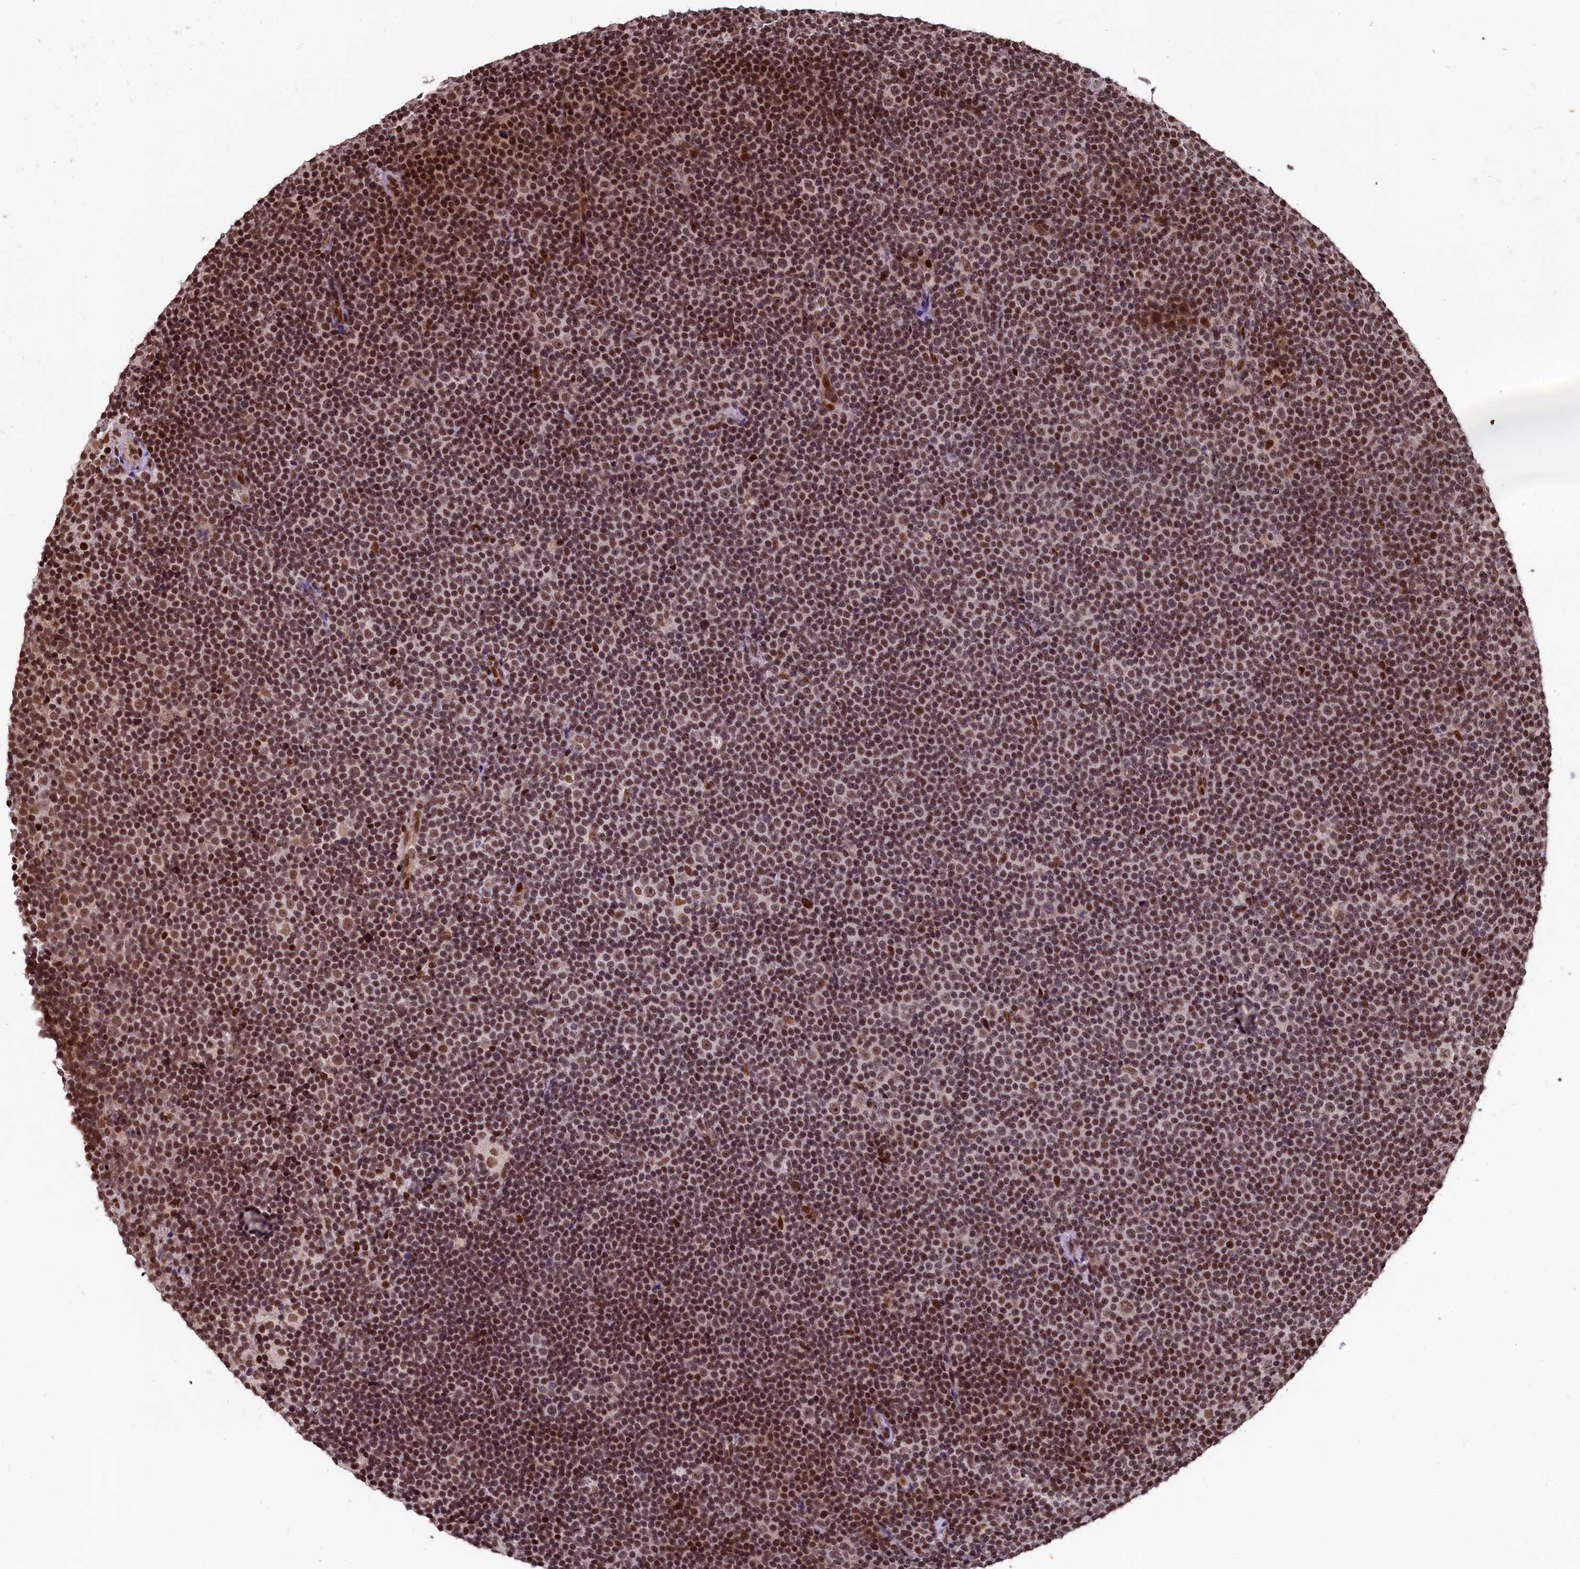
{"staining": {"intensity": "moderate", "quantity": ">75%", "location": "nuclear"}, "tissue": "lymphoma", "cell_type": "Tumor cells", "image_type": "cancer", "snomed": [{"axis": "morphology", "description": "Malignant lymphoma, non-Hodgkin's type, Low grade"}, {"axis": "topography", "description": "Lymph node"}], "caption": "A medium amount of moderate nuclear expression is identified in about >75% of tumor cells in lymphoma tissue.", "gene": "FAM217B", "patient": {"sex": "female", "age": 67}}